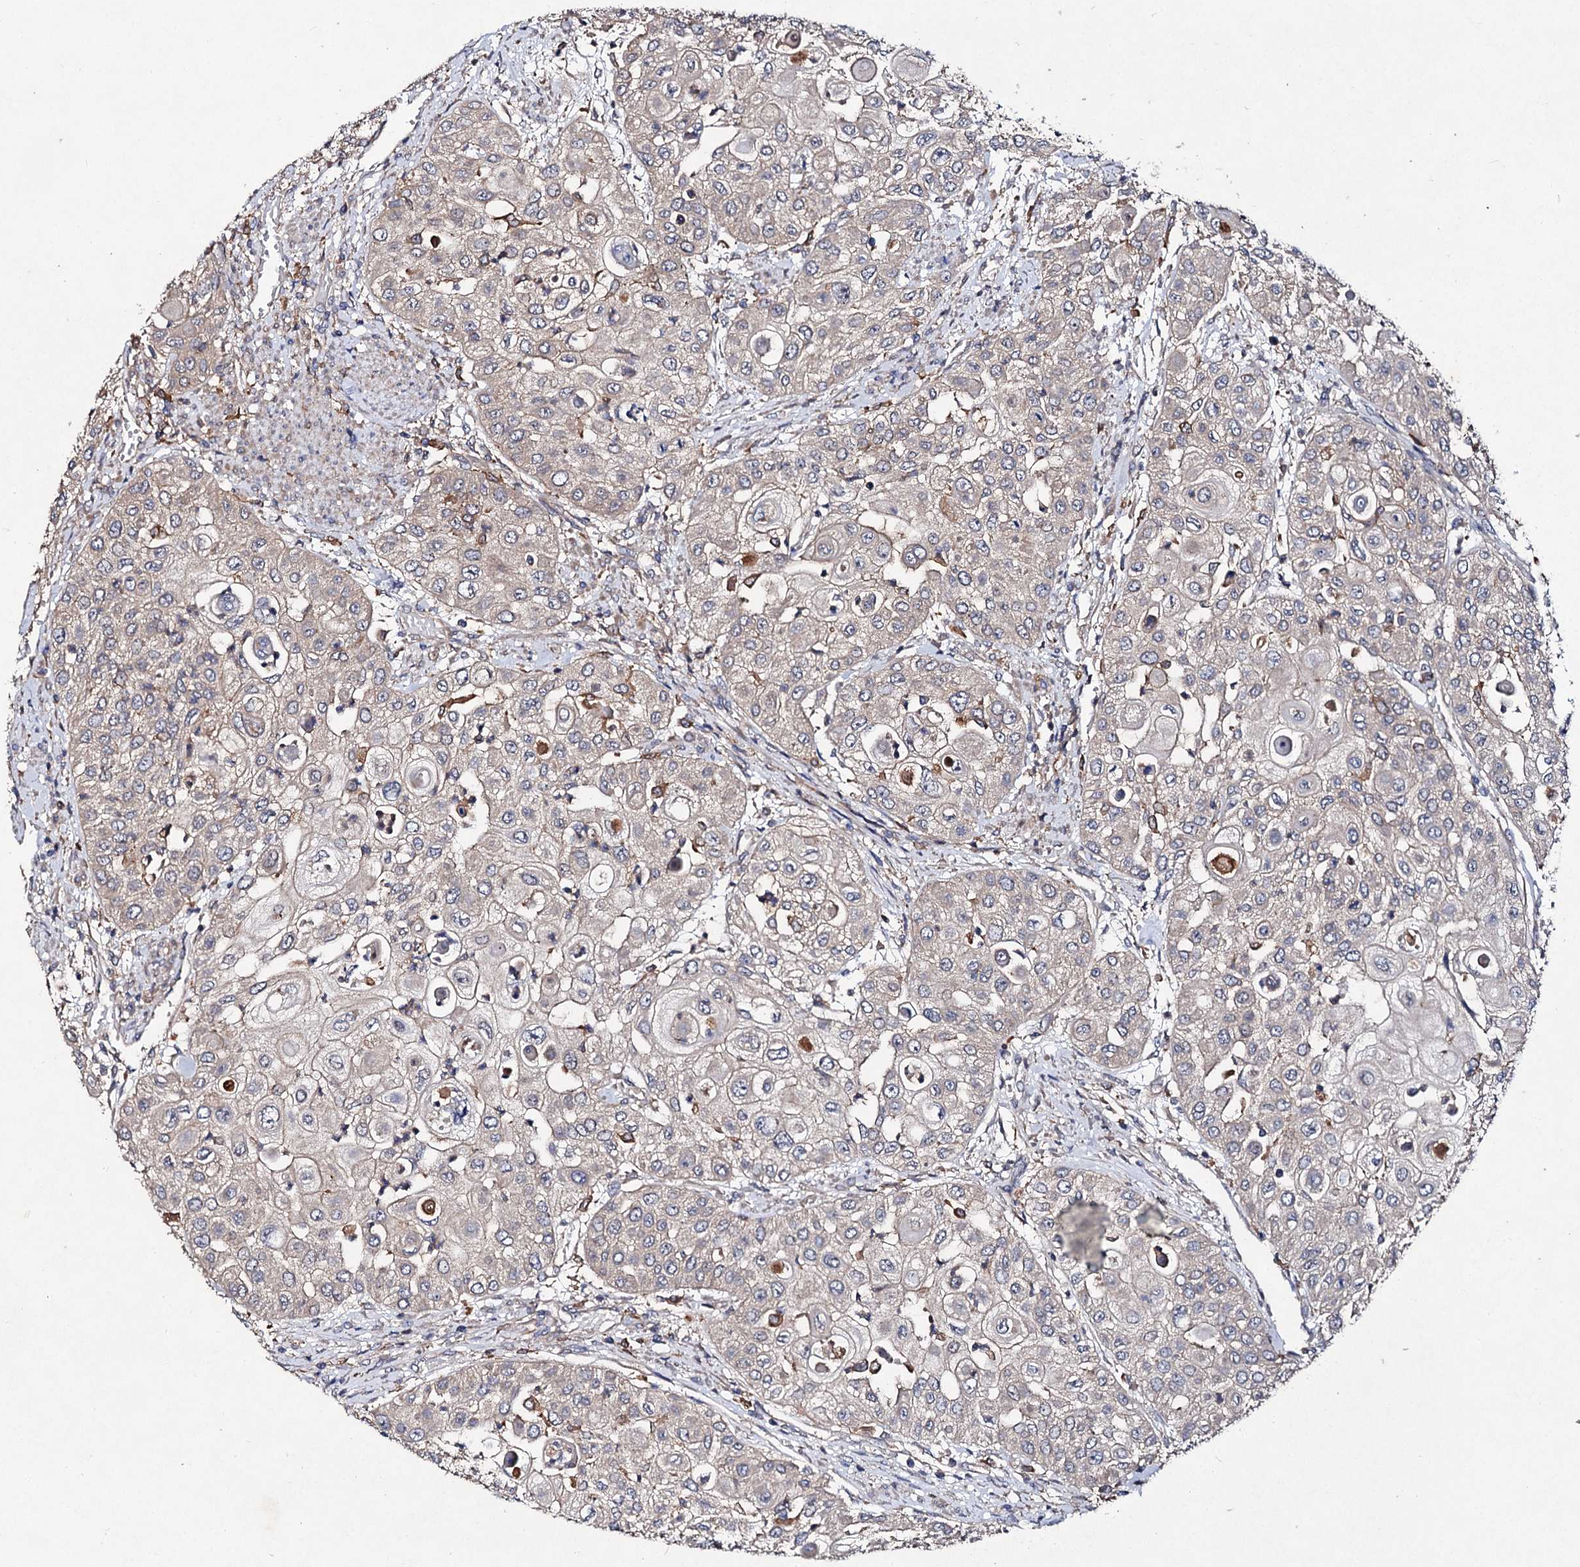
{"staining": {"intensity": "negative", "quantity": "none", "location": "none"}, "tissue": "urothelial cancer", "cell_type": "Tumor cells", "image_type": "cancer", "snomed": [{"axis": "morphology", "description": "Urothelial carcinoma, High grade"}, {"axis": "topography", "description": "Urinary bladder"}], "caption": "This image is of urothelial carcinoma (high-grade) stained with immunohistochemistry (IHC) to label a protein in brown with the nuclei are counter-stained blue. There is no expression in tumor cells.", "gene": "VPS29", "patient": {"sex": "female", "age": 79}}